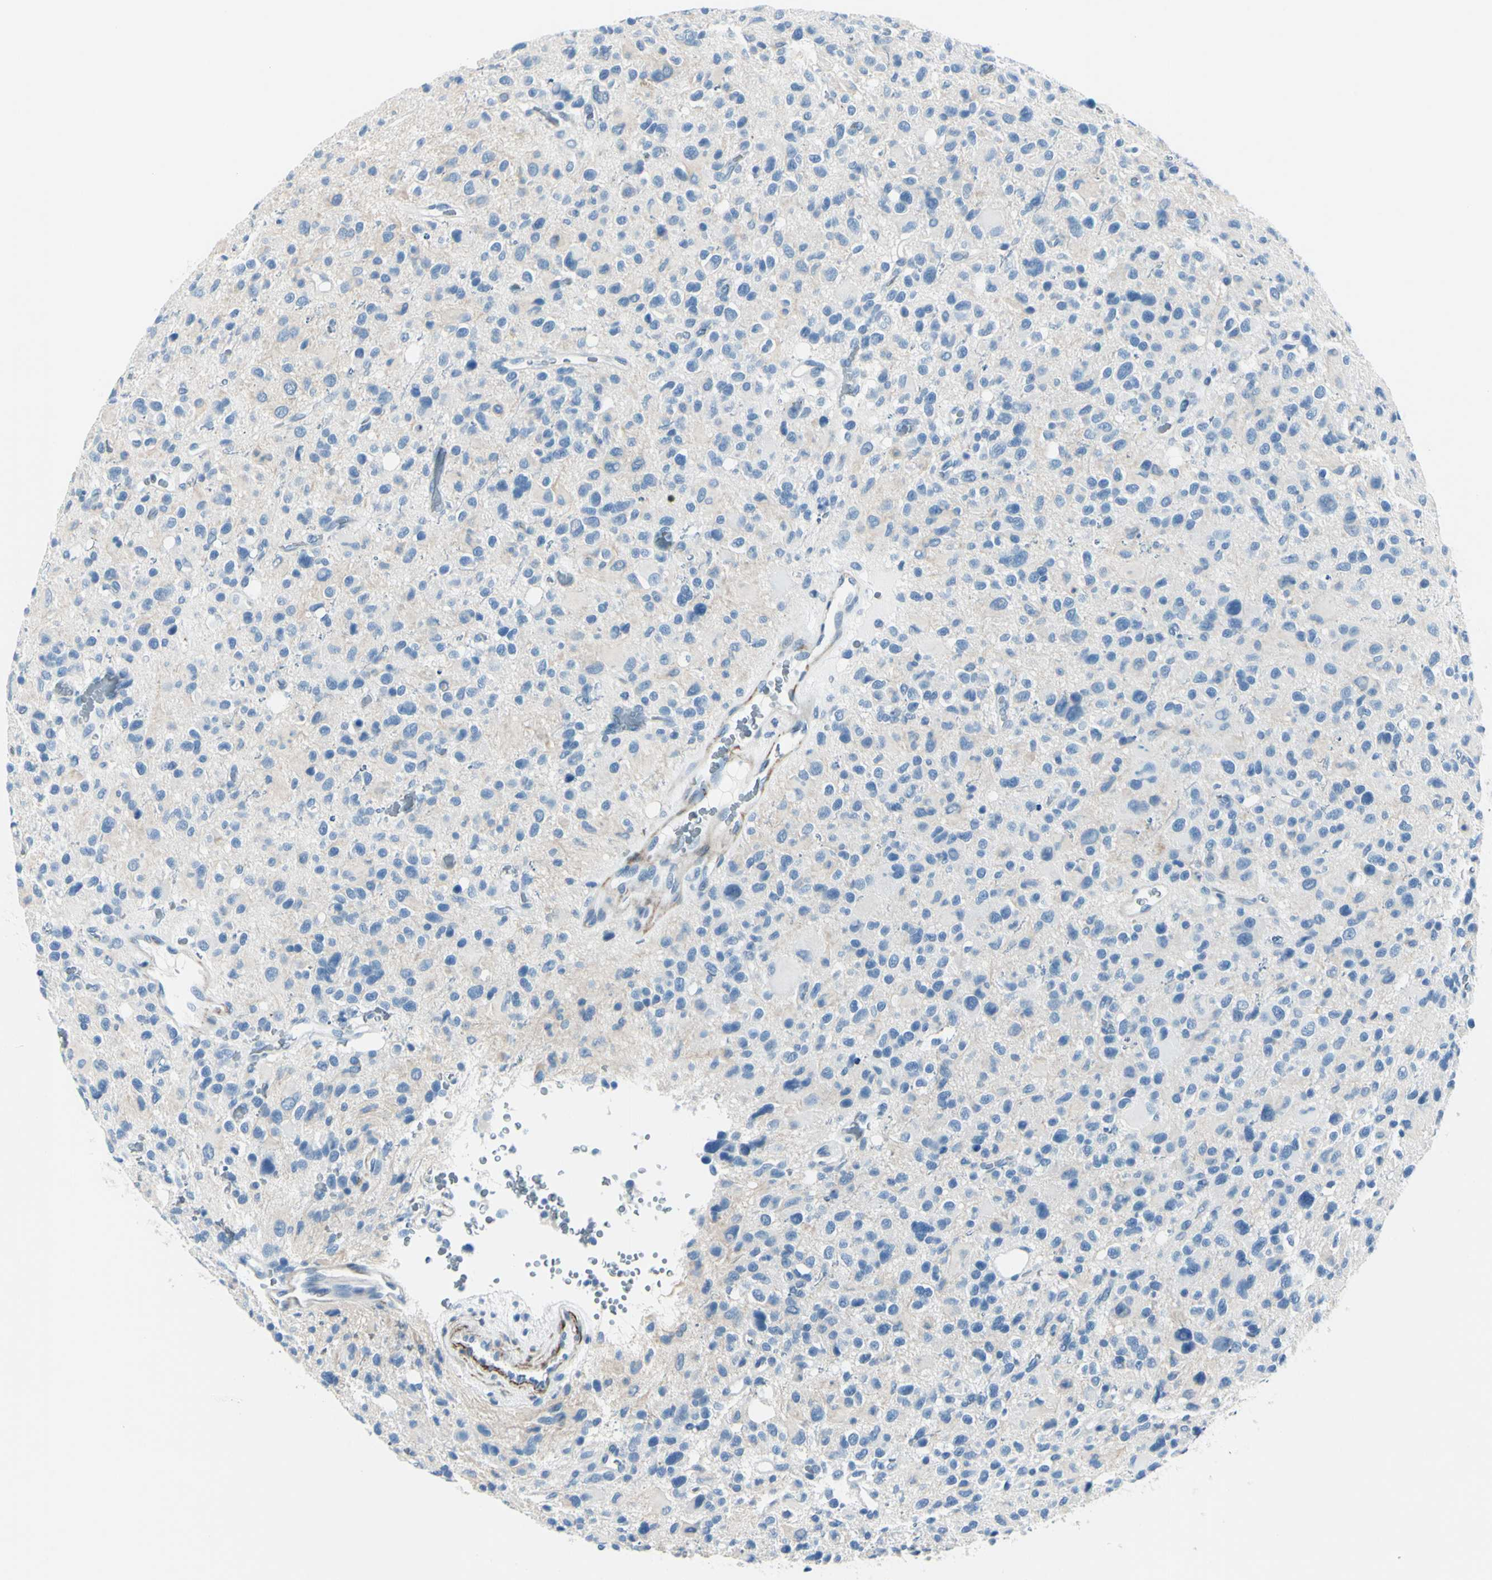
{"staining": {"intensity": "negative", "quantity": "none", "location": "none"}, "tissue": "glioma", "cell_type": "Tumor cells", "image_type": "cancer", "snomed": [{"axis": "morphology", "description": "Glioma, malignant, High grade"}, {"axis": "topography", "description": "Brain"}], "caption": "Human glioma stained for a protein using IHC displays no positivity in tumor cells.", "gene": "CDH15", "patient": {"sex": "male", "age": 48}}